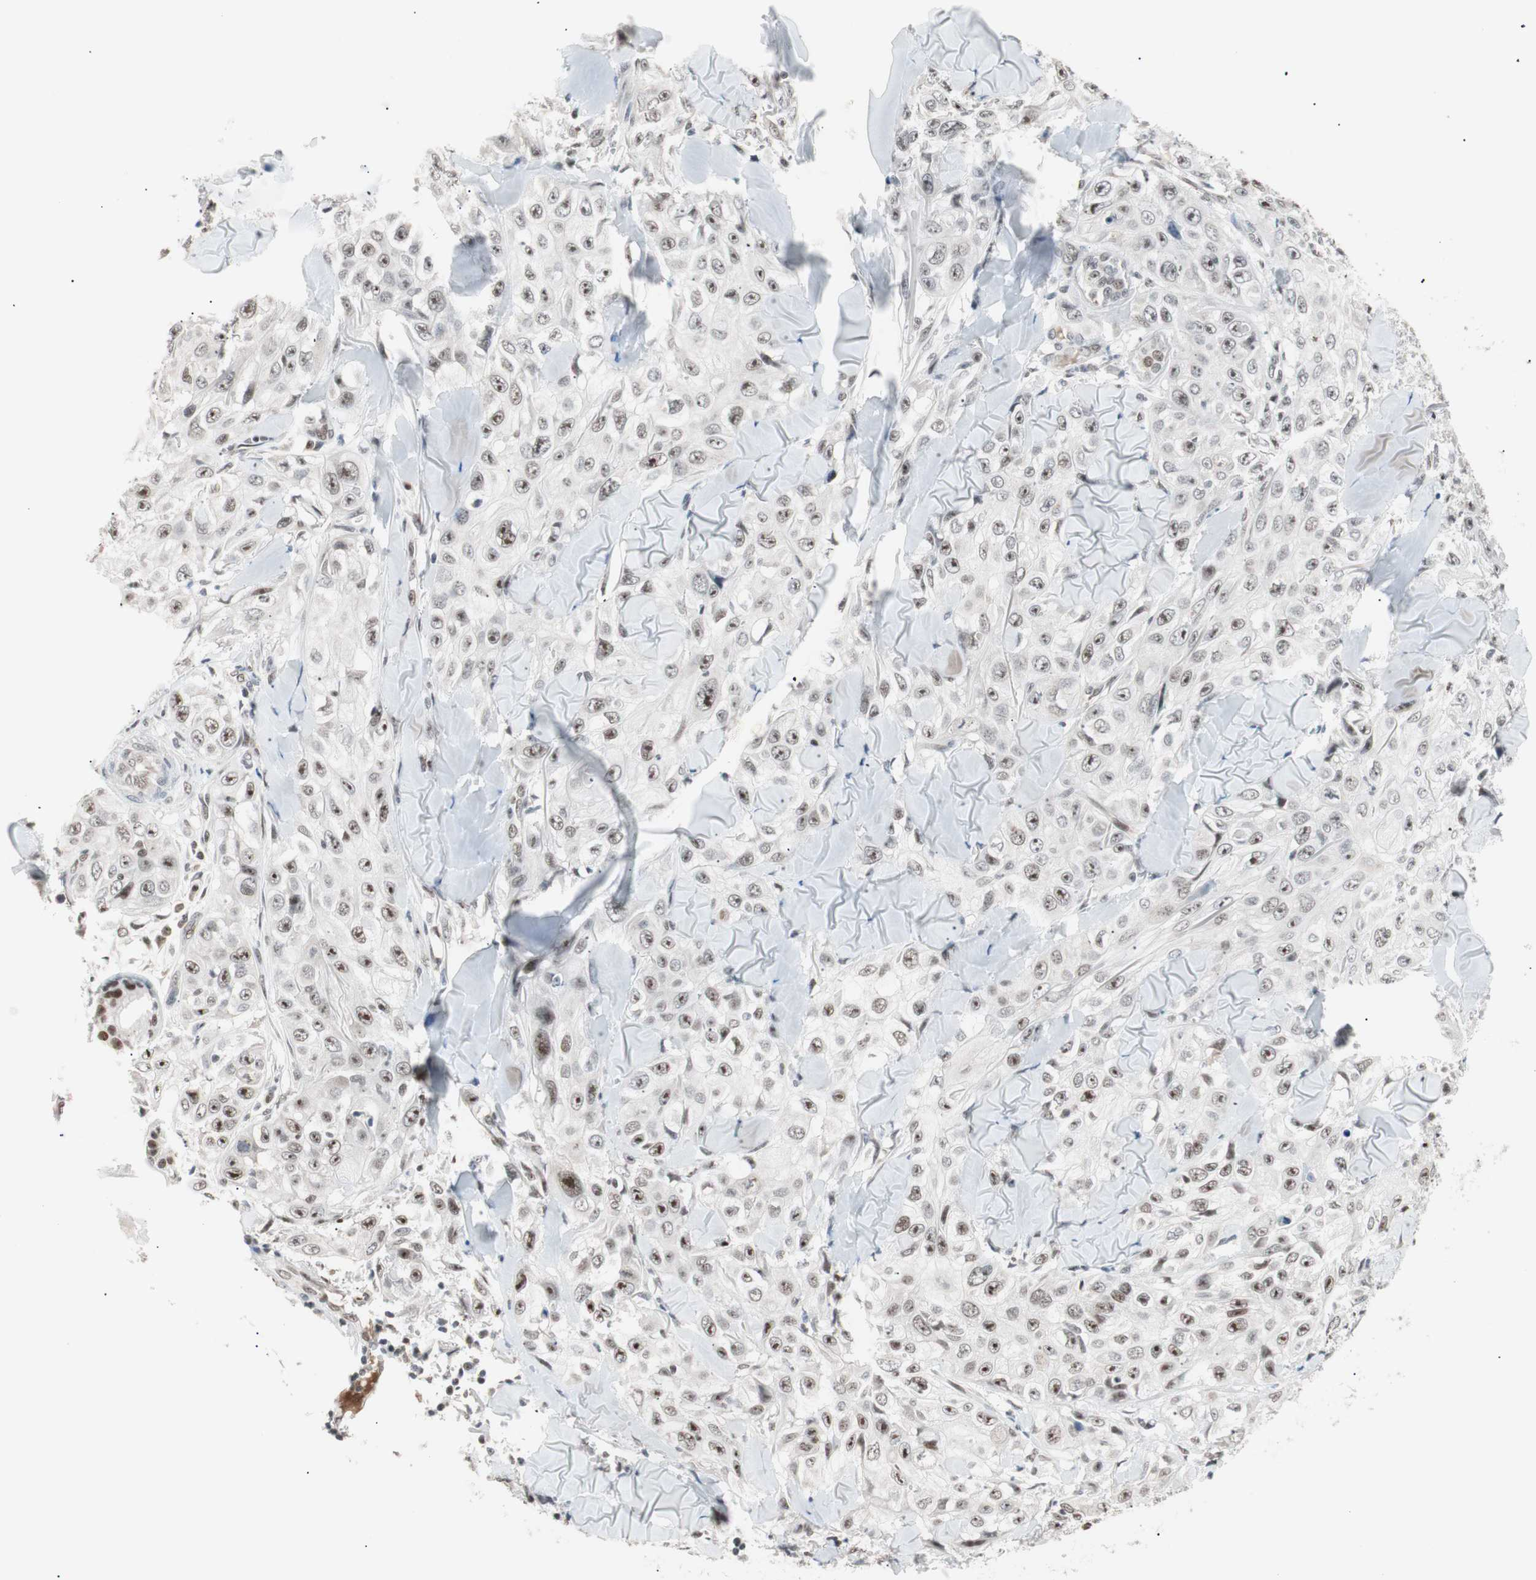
{"staining": {"intensity": "weak", "quantity": "25%-75%", "location": "nuclear"}, "tissue": "skin cancer", "cell_type": "Tumor cells", "image_type": "cancer", "snomed": [{"axis": "morphology", "description": "Squamous cell carcinoma, NOS"}, {"axis": "topography", "description": "Skin"}], "caption": "IHC photomicrograph of neoplastic tissue: skin squamous cell carcinoma stained using immunohistochemistry shows low levels of weak protein expression localized specifically in the nuclear of tumor cells, appearing as a nuclear brown color.", "gene": "LIG3", "patient": {"sex": "male", "age": 86}}